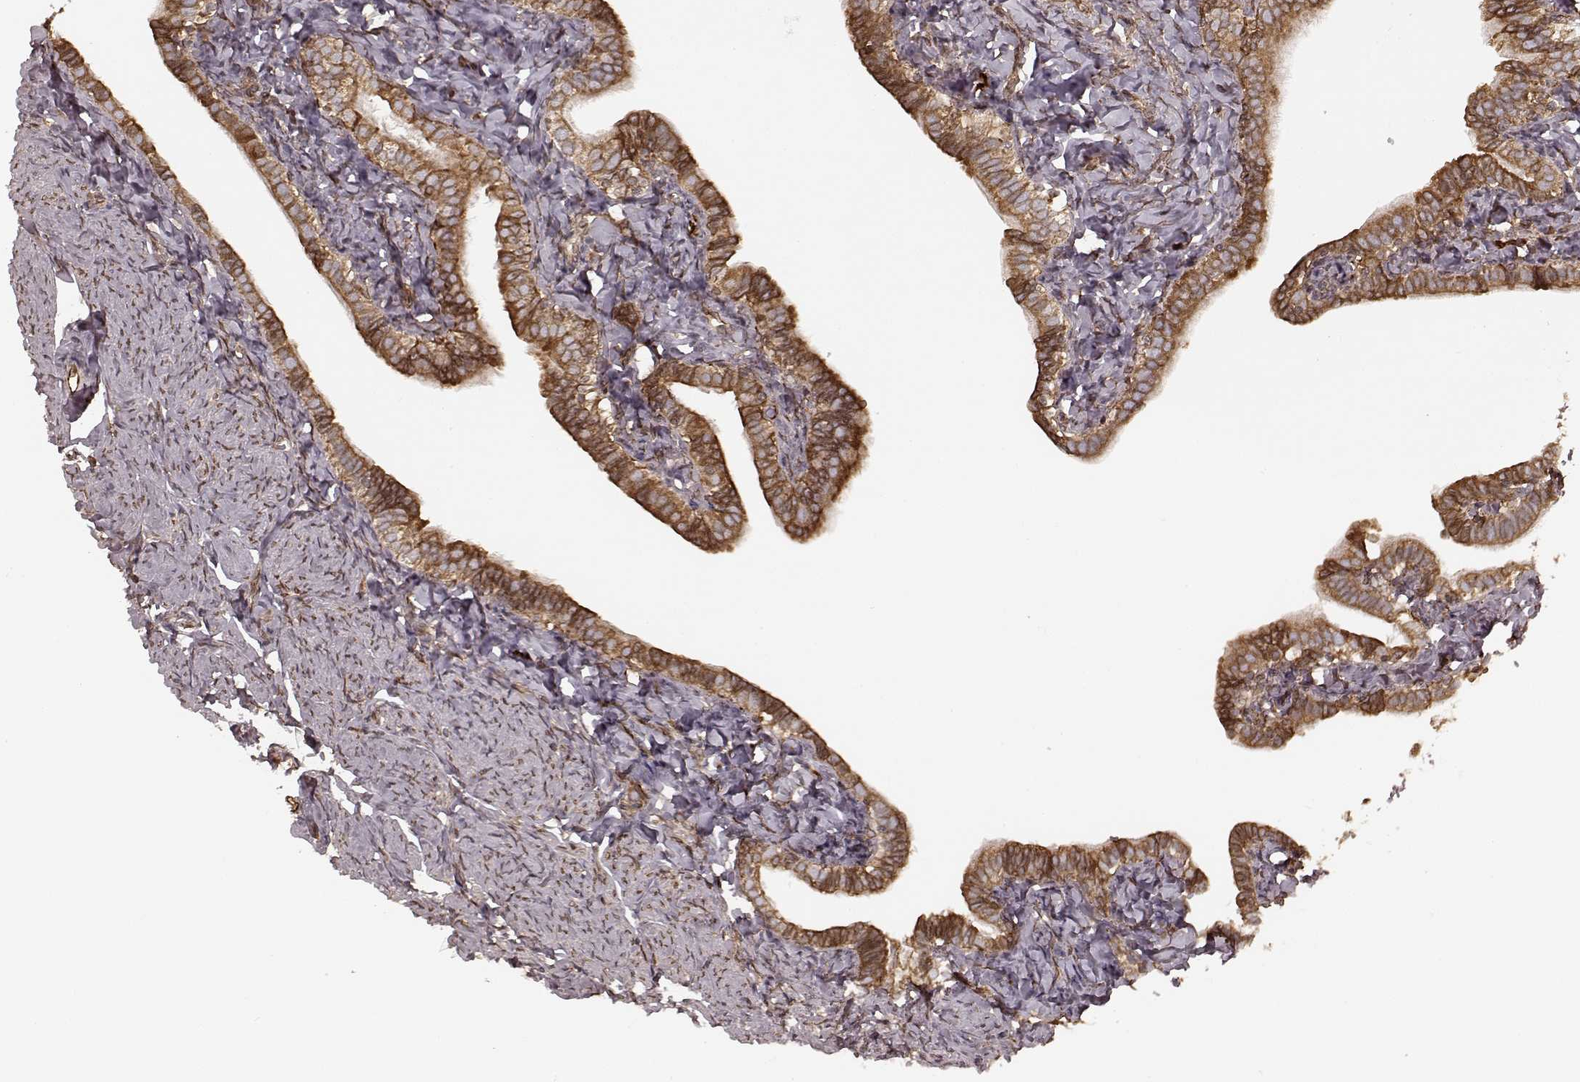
{"staining": {"intensity": "strong", "quantity": ">75%", "location": "cytoplasmic/membranous"}, "tissue": "fallopian tube", "cell_type": "Glandular cells", "image_type": "normal", "snomed": [{"axis": "morphology", "description": "Normal tissue, NOS"}, {"axis": "topography", "description": "Fallopian tube"}], "caption": "A histopathology image of fallopian tube stained for a protein shows strong cytoplasmic/membranous brown staining in glandular cells. (brown staining indicates protein expression, while blue staining denotes nuclei).", "gene": "AGPAT1", "patient": {"sex": "female", "age": 41}}